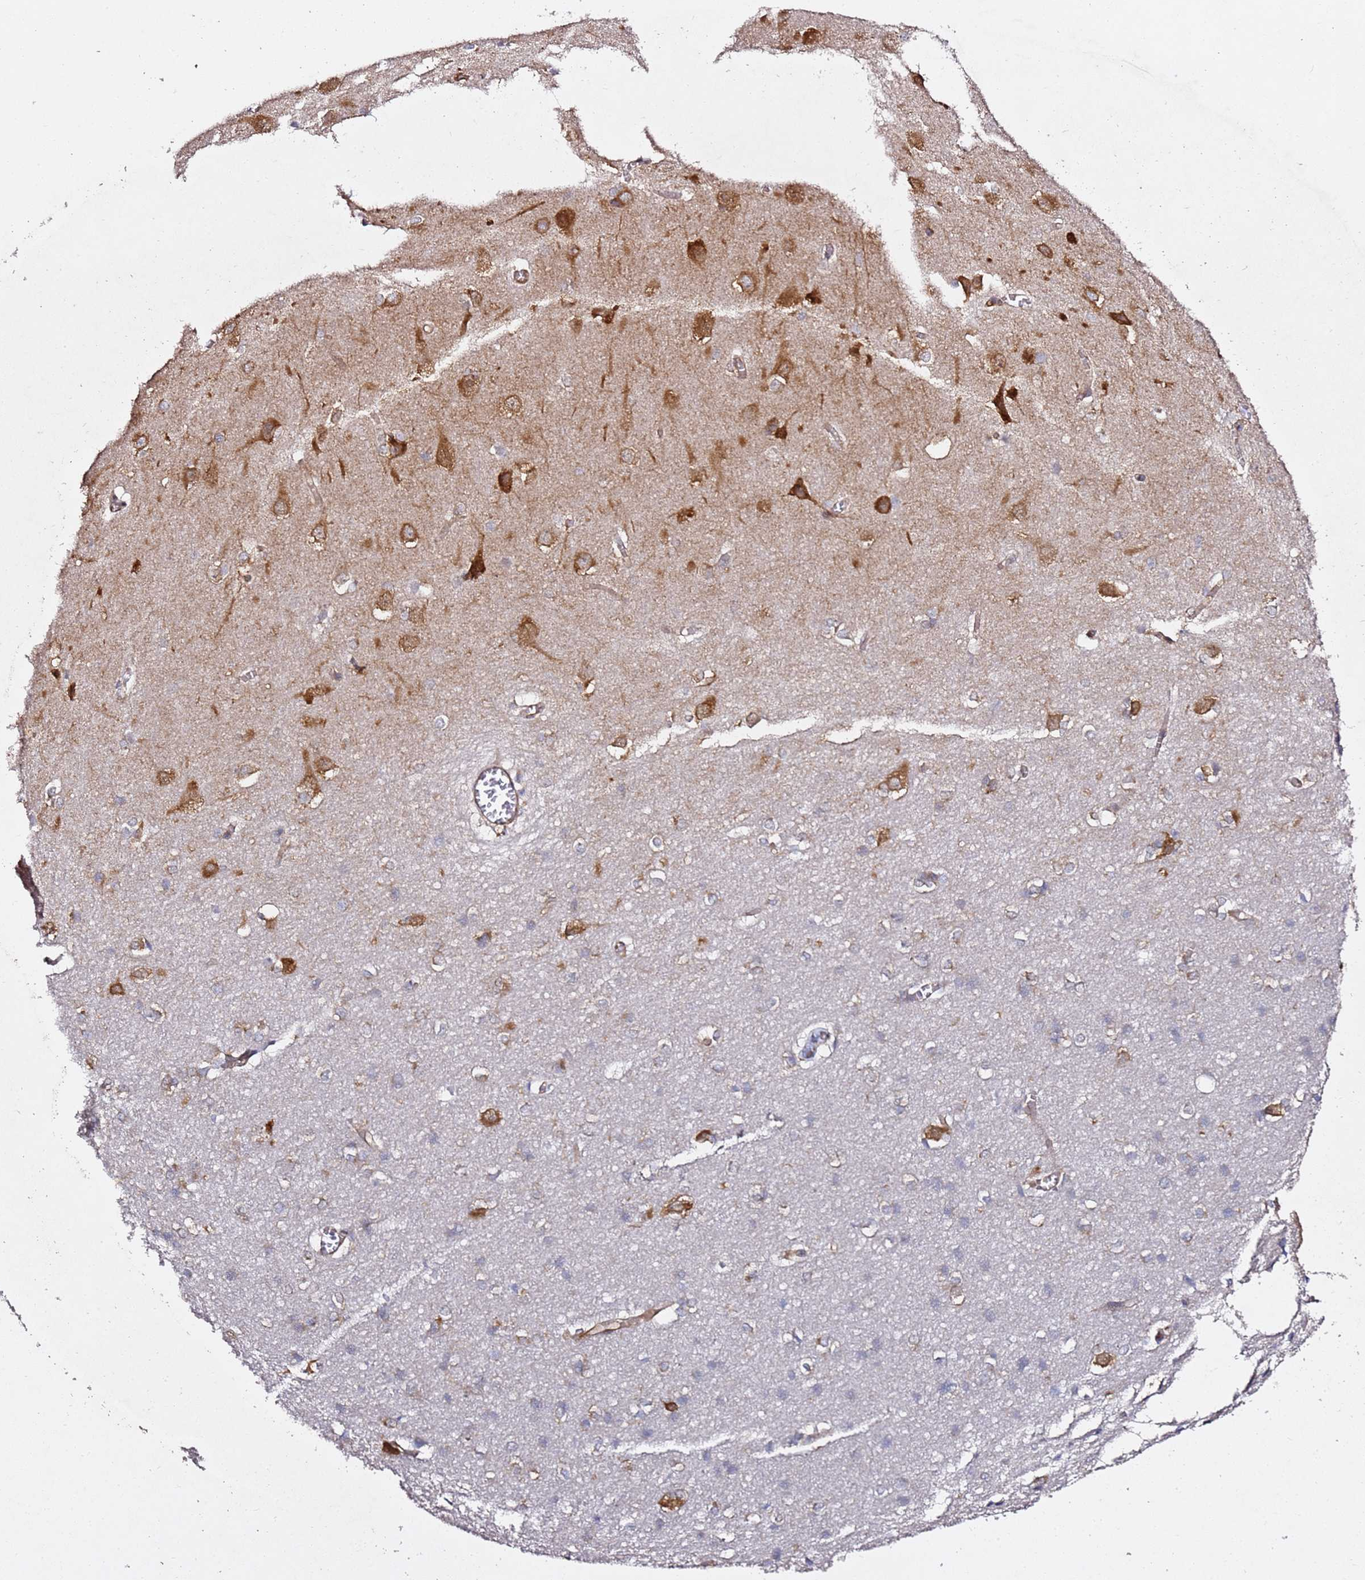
{"staining": {"intensity": "weak", "quantity": ">75%", "location": "cytoplasmic/membranous"}, "tissue": "cerebral cortex", "cell_type": "Endothelial cells", "image_type": "normal", "snomed": [{"axis": "morphology", "description": "Normal tissue, NOS"}, {"axis": "topography", "description": "Cerebral cortex"}], "caption": "The histopathology image shows immunohistochemical staining of unremarkable cerebral cortex. There is weak cytoplasmic/membranous positivity is appreciated in about >75% of endothelial cells. The staining was performed using DAB (3,3'-diaminobenzidine) to visualize the protein expression in brown, while the nuclei were stained in blue with hematoxylin (Magnification: 20x).", "gene": "TPST1", "patient": {"sex": "male", "age": 37}}